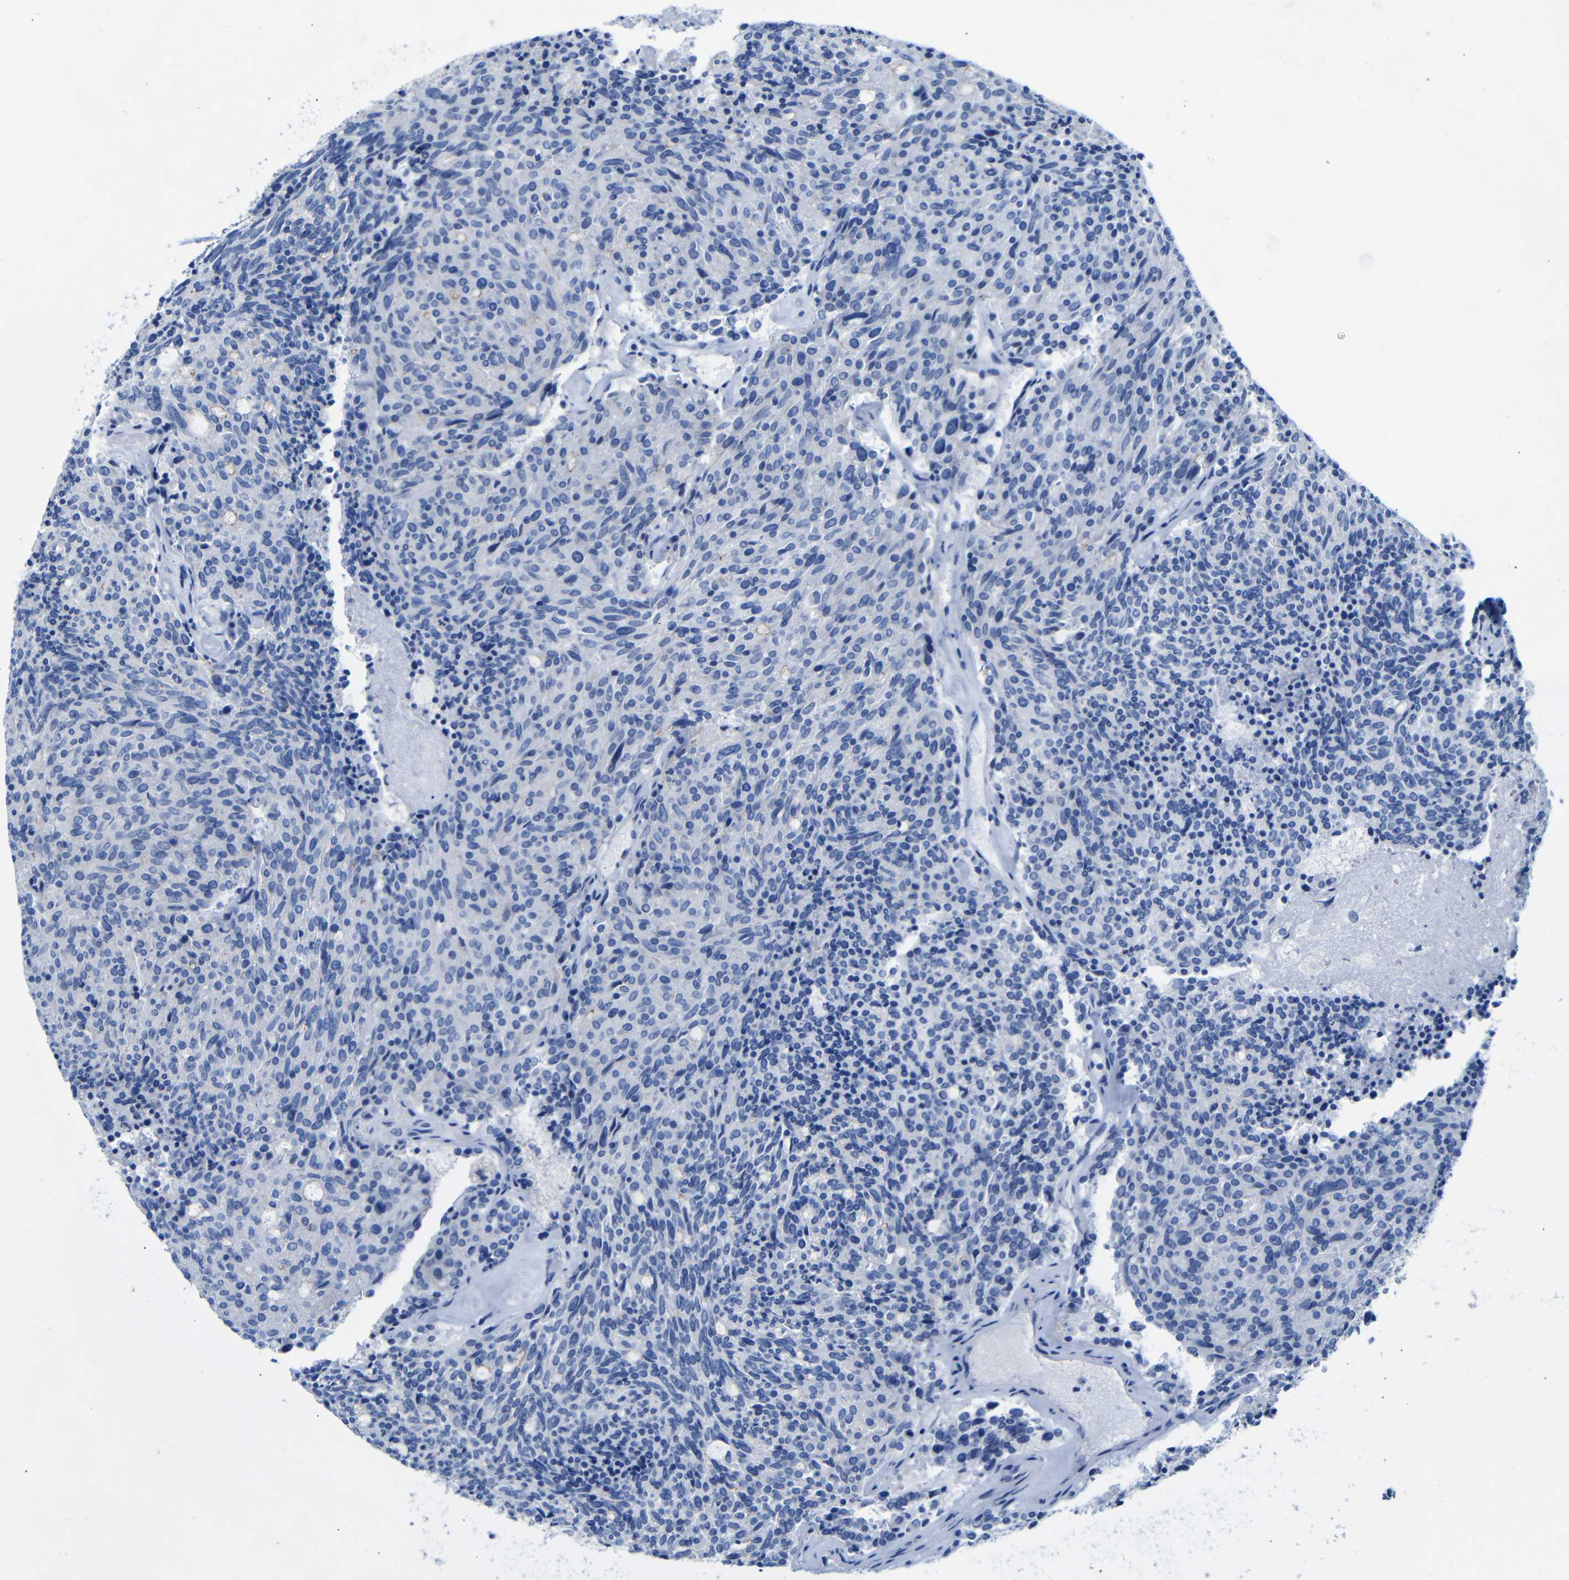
{"staining": {"intensity": "negative", "quantity": "none", "location": "none"}, "tissue": "carcinoid", "cell_type": "Tumor cells", "image_type": "cancer", "snomed": [{"axis": "morphology", "description": "Carcinoid, malignant, NOS"}, {"axis": "topography", "description": "Pancreas"}], "caption": "Tumor cells show no significant protein positivity in carcinoid.", "gene": "CGNL1", "patient": {"sex": "female", "age": 54}}